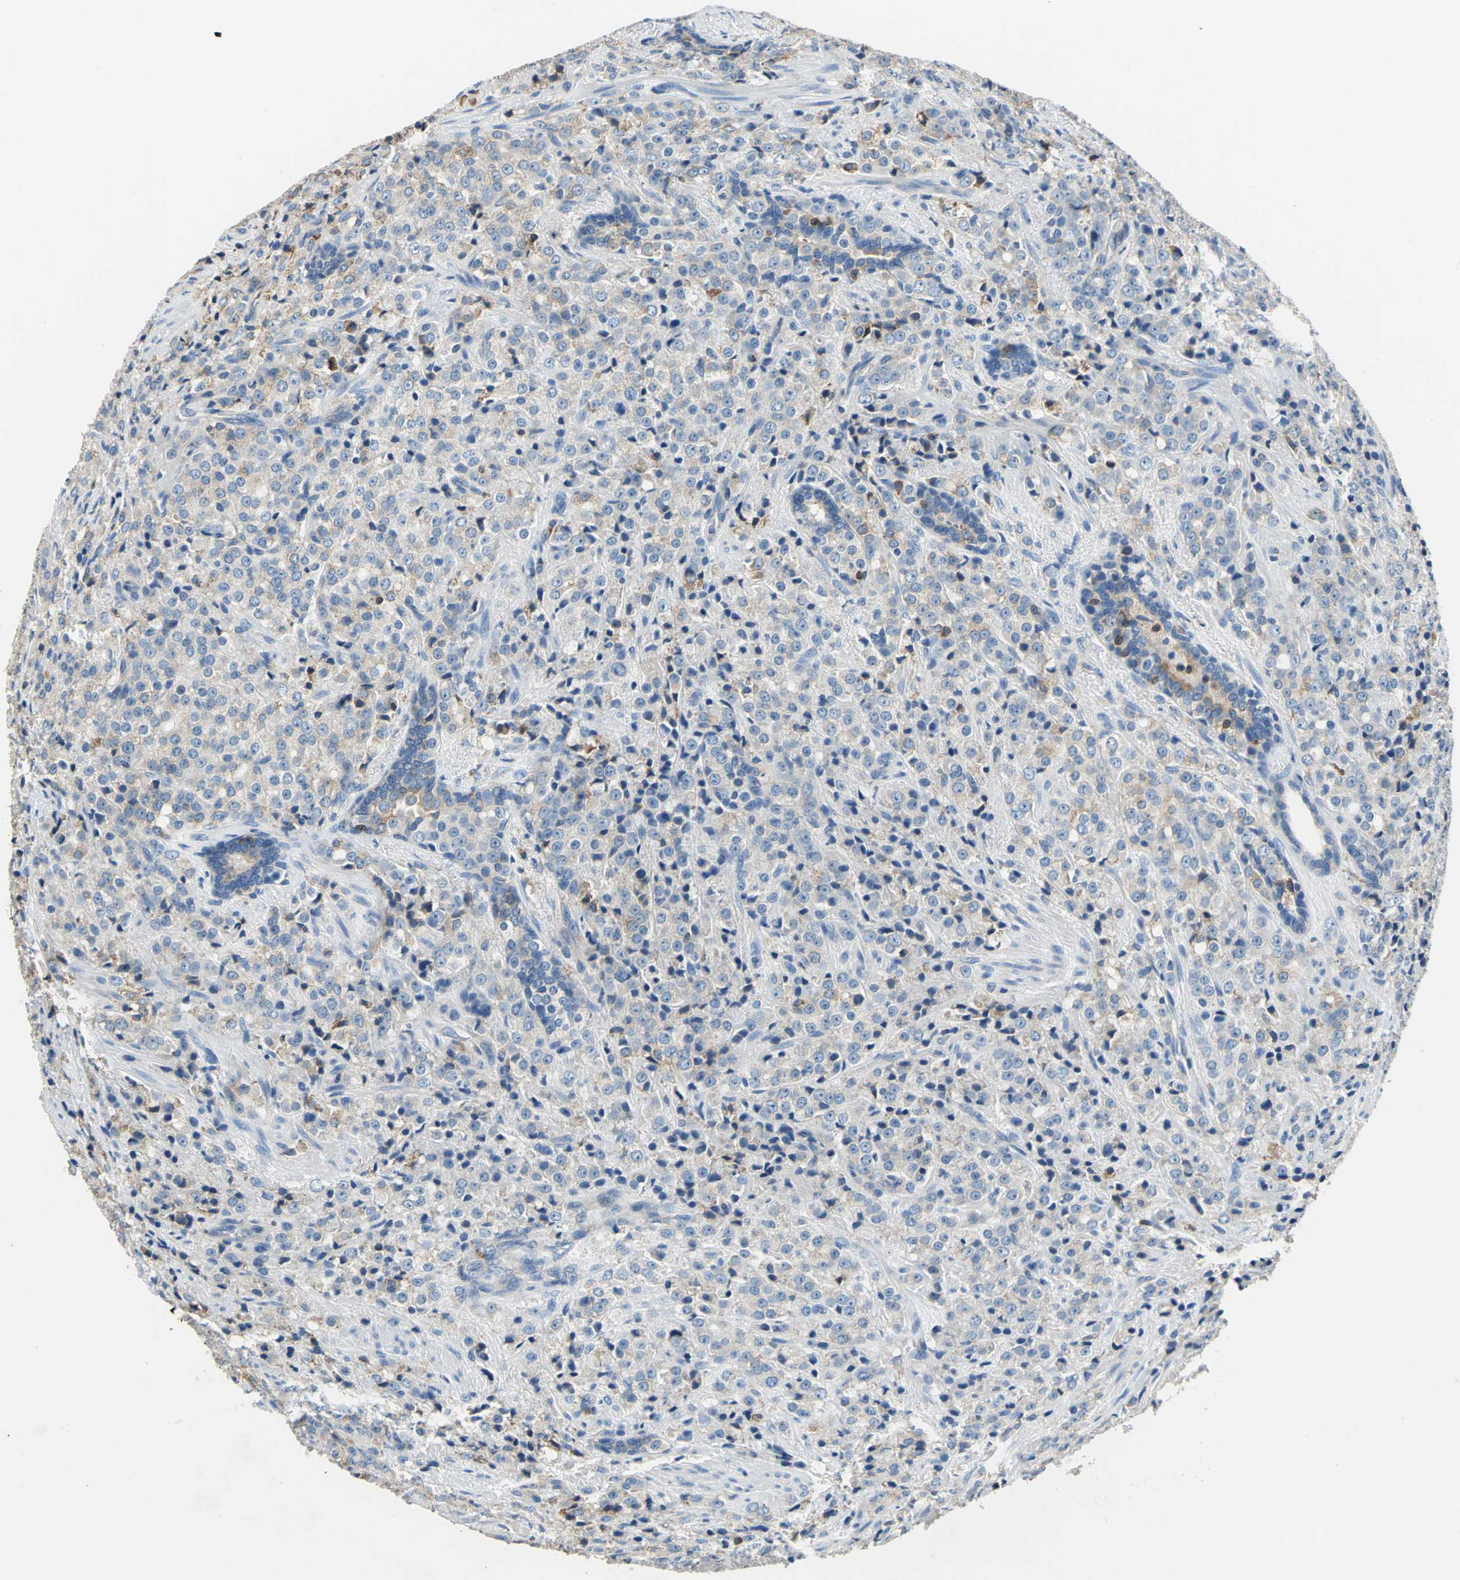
{"staining": {"intensity": "weak", "quantity": ">75%", "location": "cytoplasmic/membranous"}, "tissue": "prostate cancer", "cell_type": "Tumor cells", "image_type": "cancer", "snomed": [{"axis": "morphology", "description": "Adenocarcinoma, Medium grade"}, {"axis": "topography", "description": "Prostate"}], "caption": "Protein staining demonstrates weak cytoplasmic/membranous expression in about >75% of tumor cells in prostate cancer.", "gene": "SEPTIN6", "patient": {"sex": "male", "age": 70}}